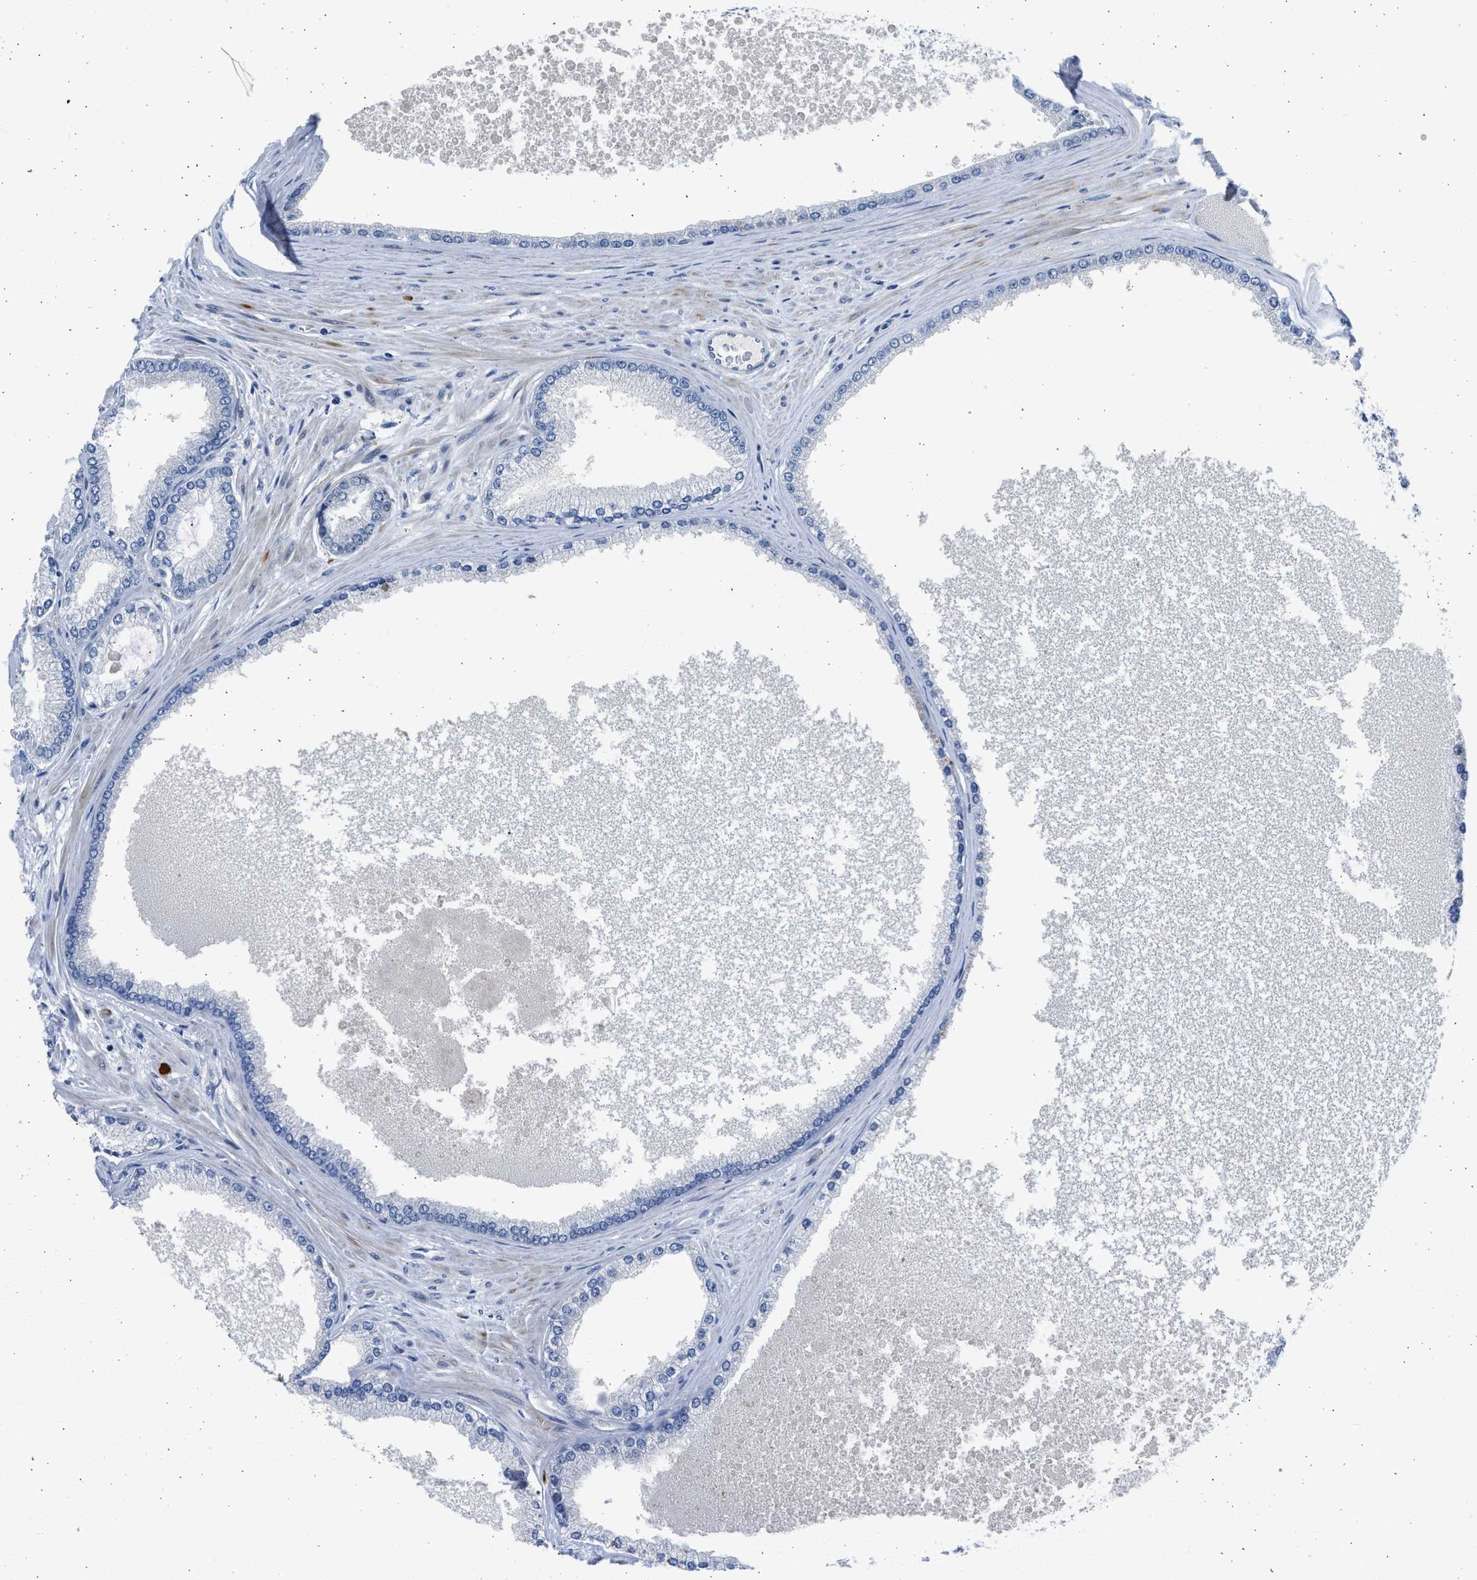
{"staining": {"intensity": "negative", "quantity": "none", "location": "none"}, "tissue": "prostate cancer", "cell_type": "Tumor cells", "image_type": "cancer", "snomed": [{"axis": "morphology", "description": "Adenocarcinoma, High grade"}, {"axis": "topography", "description": "Prostate"}], "caption": "Tumor cells are negative for brown protein staining in prostate adenocarcinoma (high-grade). (DAB (3,3'-diaminobenzidine) immunohistochemistry (IHC), high magnification).", "gene": "HMGN3", "patient": {"sex": "male", "age": 61}}